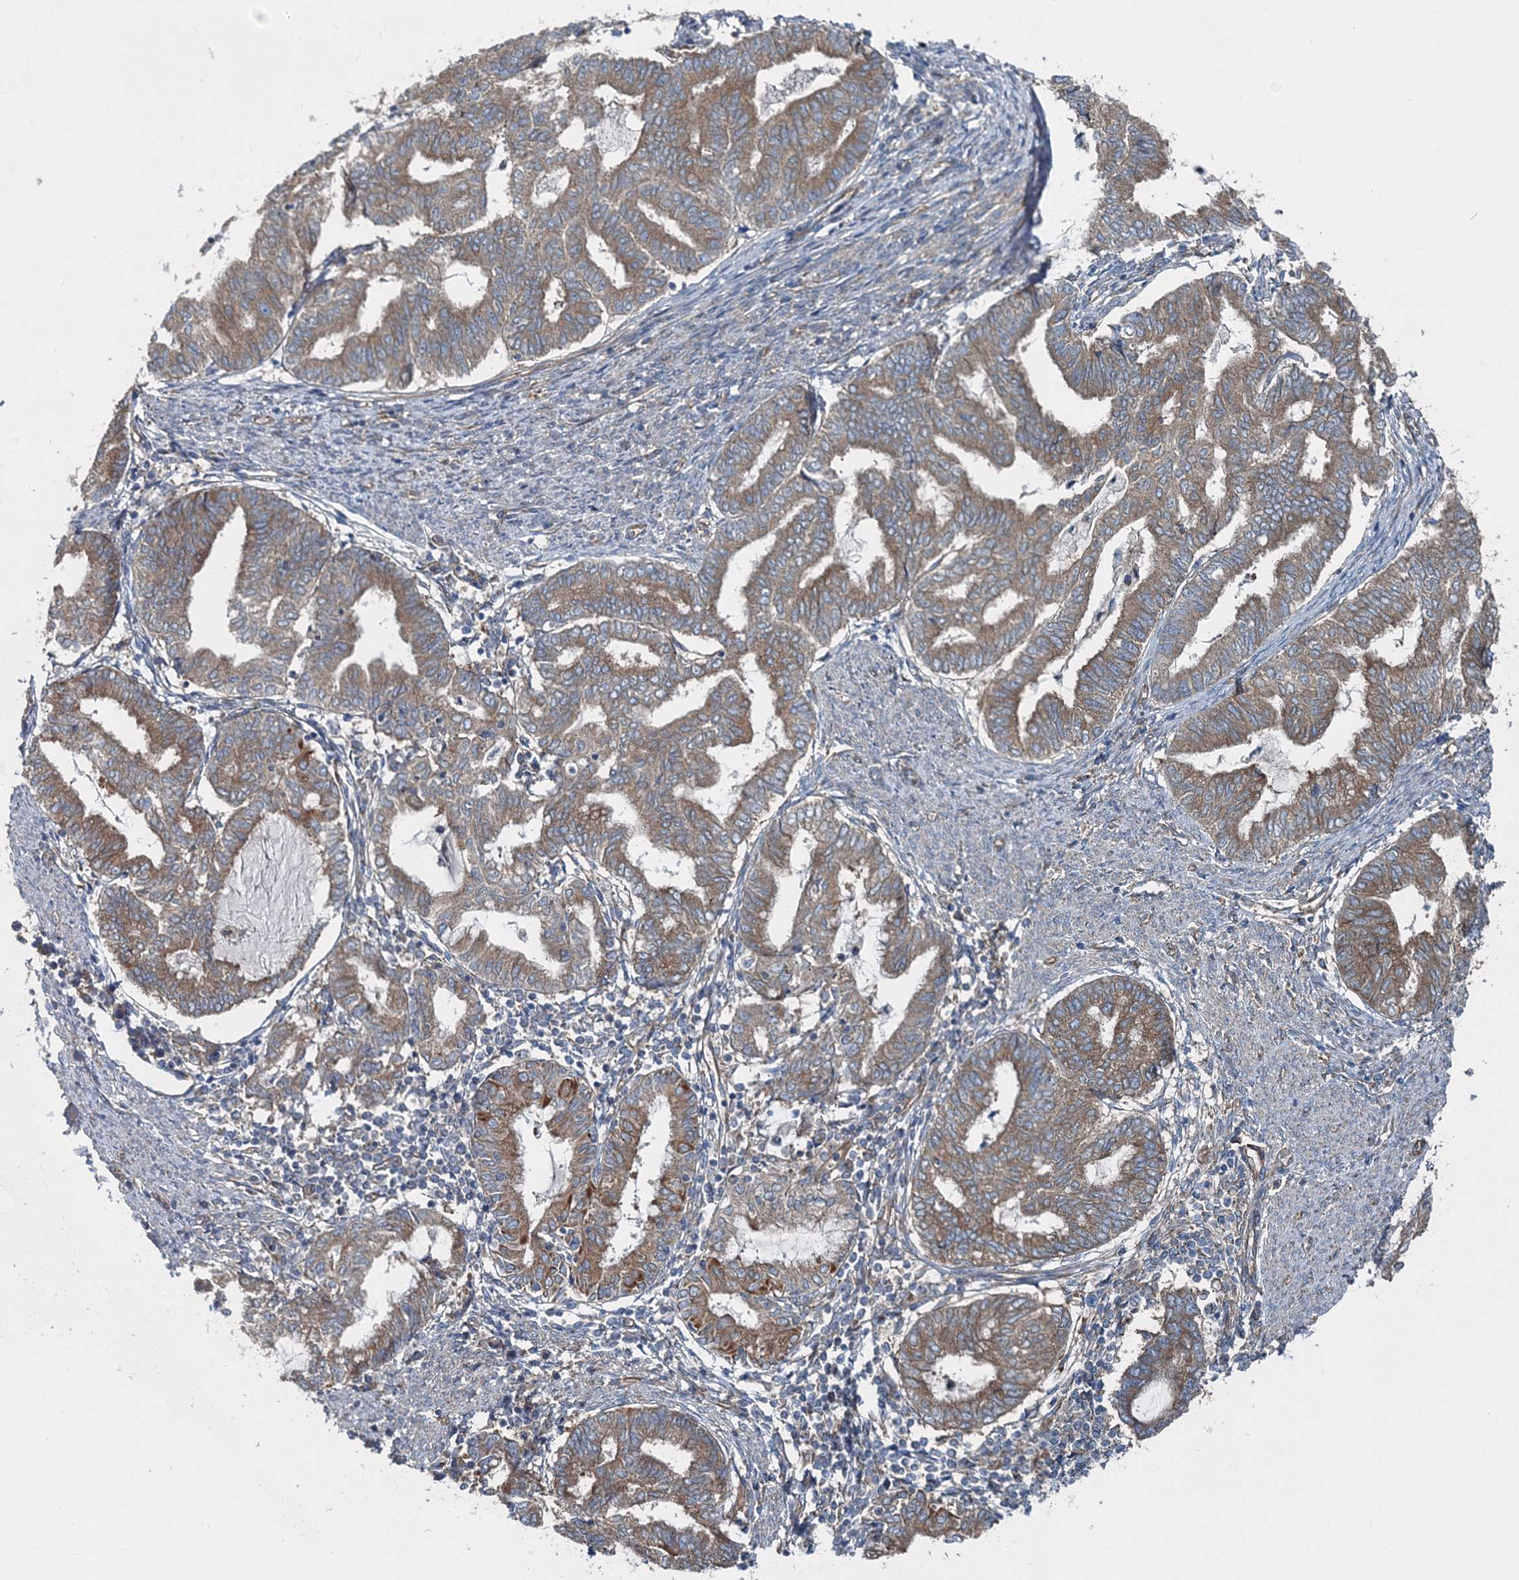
{"staining": {"intensity": "moderate", "quantity": ">75%", "location": "cytoplasmic/membranous"}, "tissue": "endometrial cancer", "cell_type": "Tumor cells", "image_type": "cancer", "snomed": [{"axis": "morphology", "description": "Adenocarcinoma, NOS"}, {"axis": "topography", "description": "Endometrium"}], "caption": "This micrograph exhibits immunohistochemistry staining of endometrial cancer (adenocarcinoma), with medium moderate cytoplasmic/membranous staining in approximately >75% of tumor cells.", "gene": "MPHOSPH9", "patient": {"sex": "female", "age": 79}}